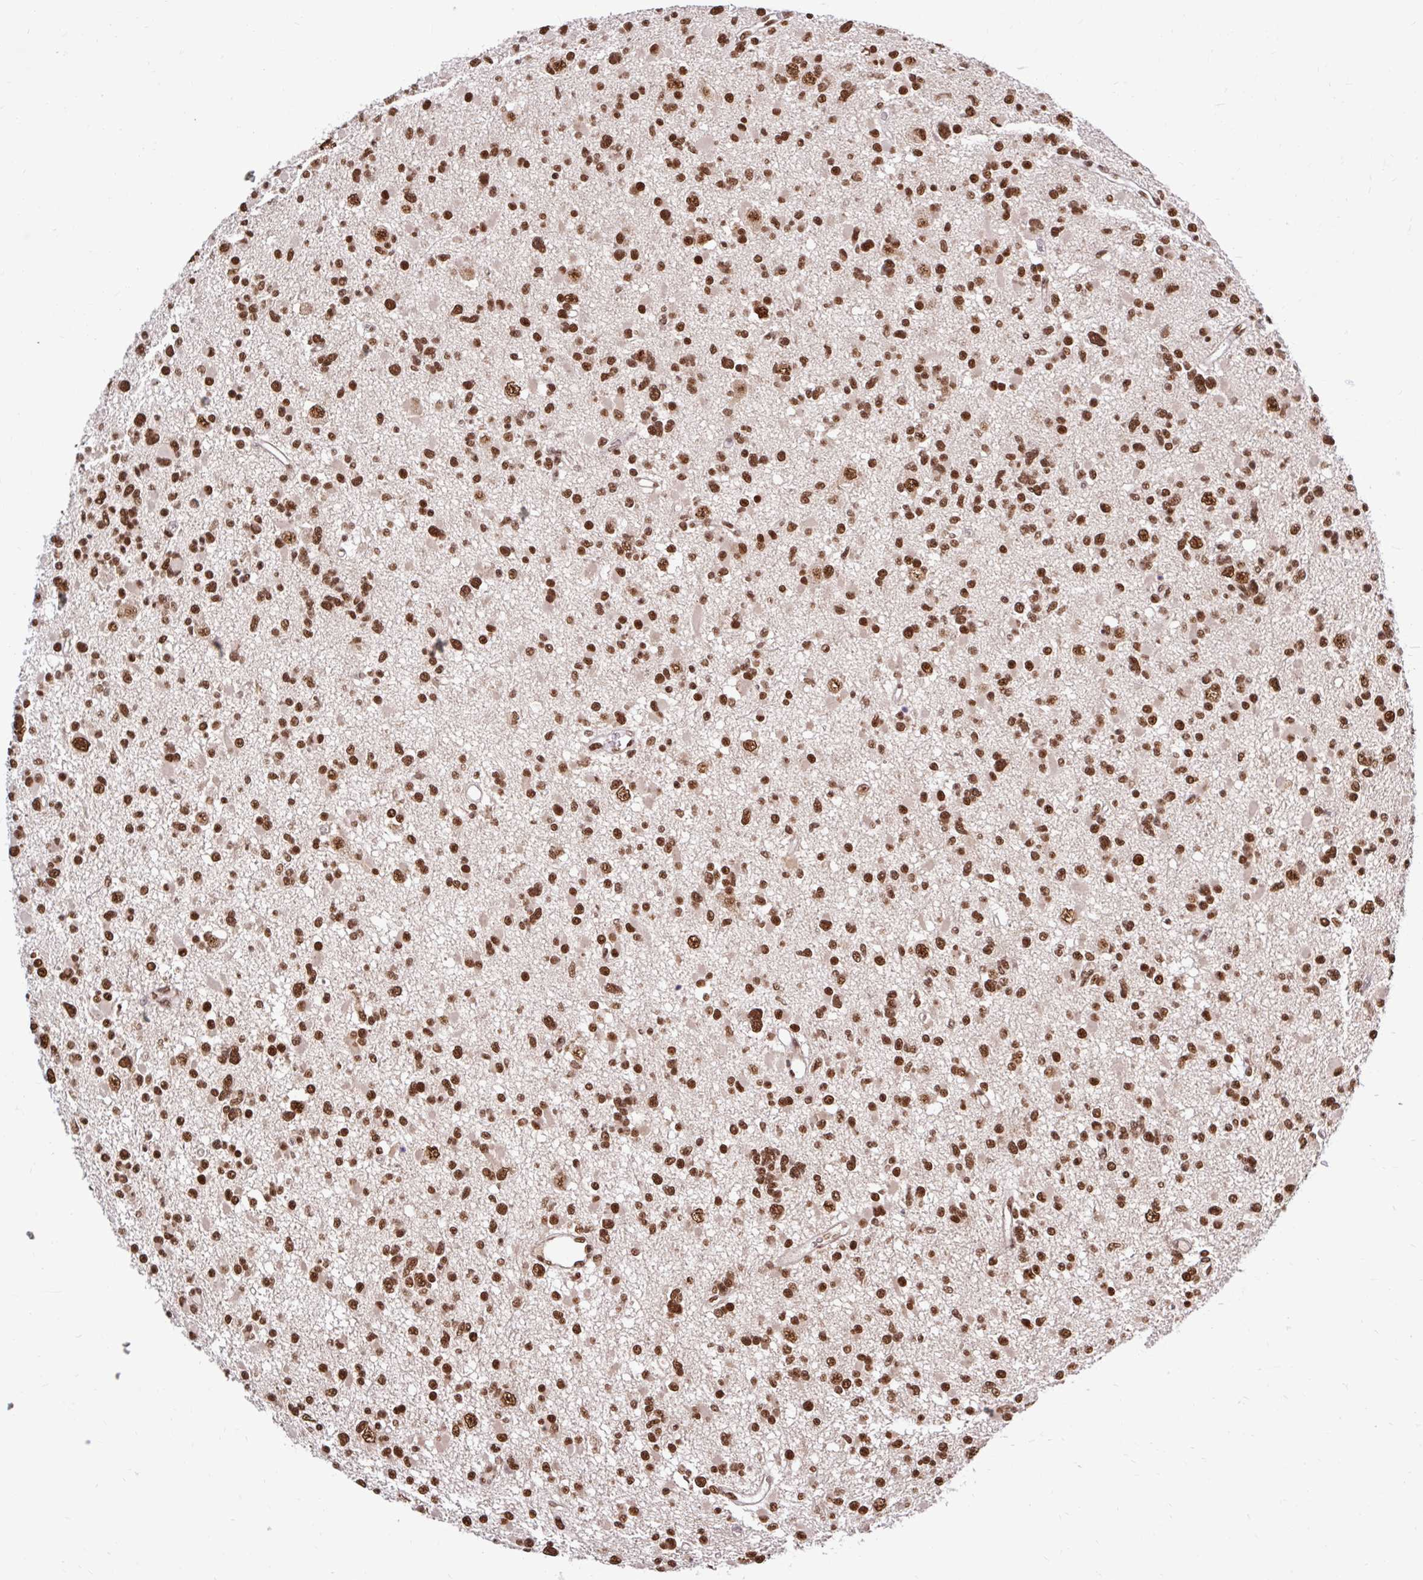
{"staining": {"intensity": "strong", "quantity": ">75%", "location": "nuclear"}, "tissue": "glioma", "cell_type": "Tumor cells", "image_type": "cancer", "snomed": [{"axis": "morphology", "description": "Glioma, malignant, Low grade"}, {"axis": "topography", "description": "Brain"}], "caption": "Low-grade glioma (malignant) stained with IHC reveals strong nuclear positivity in about >75% of tumor cells.", "gene": "ABCA9", "patient": {"sex": "female", "age": 22}}